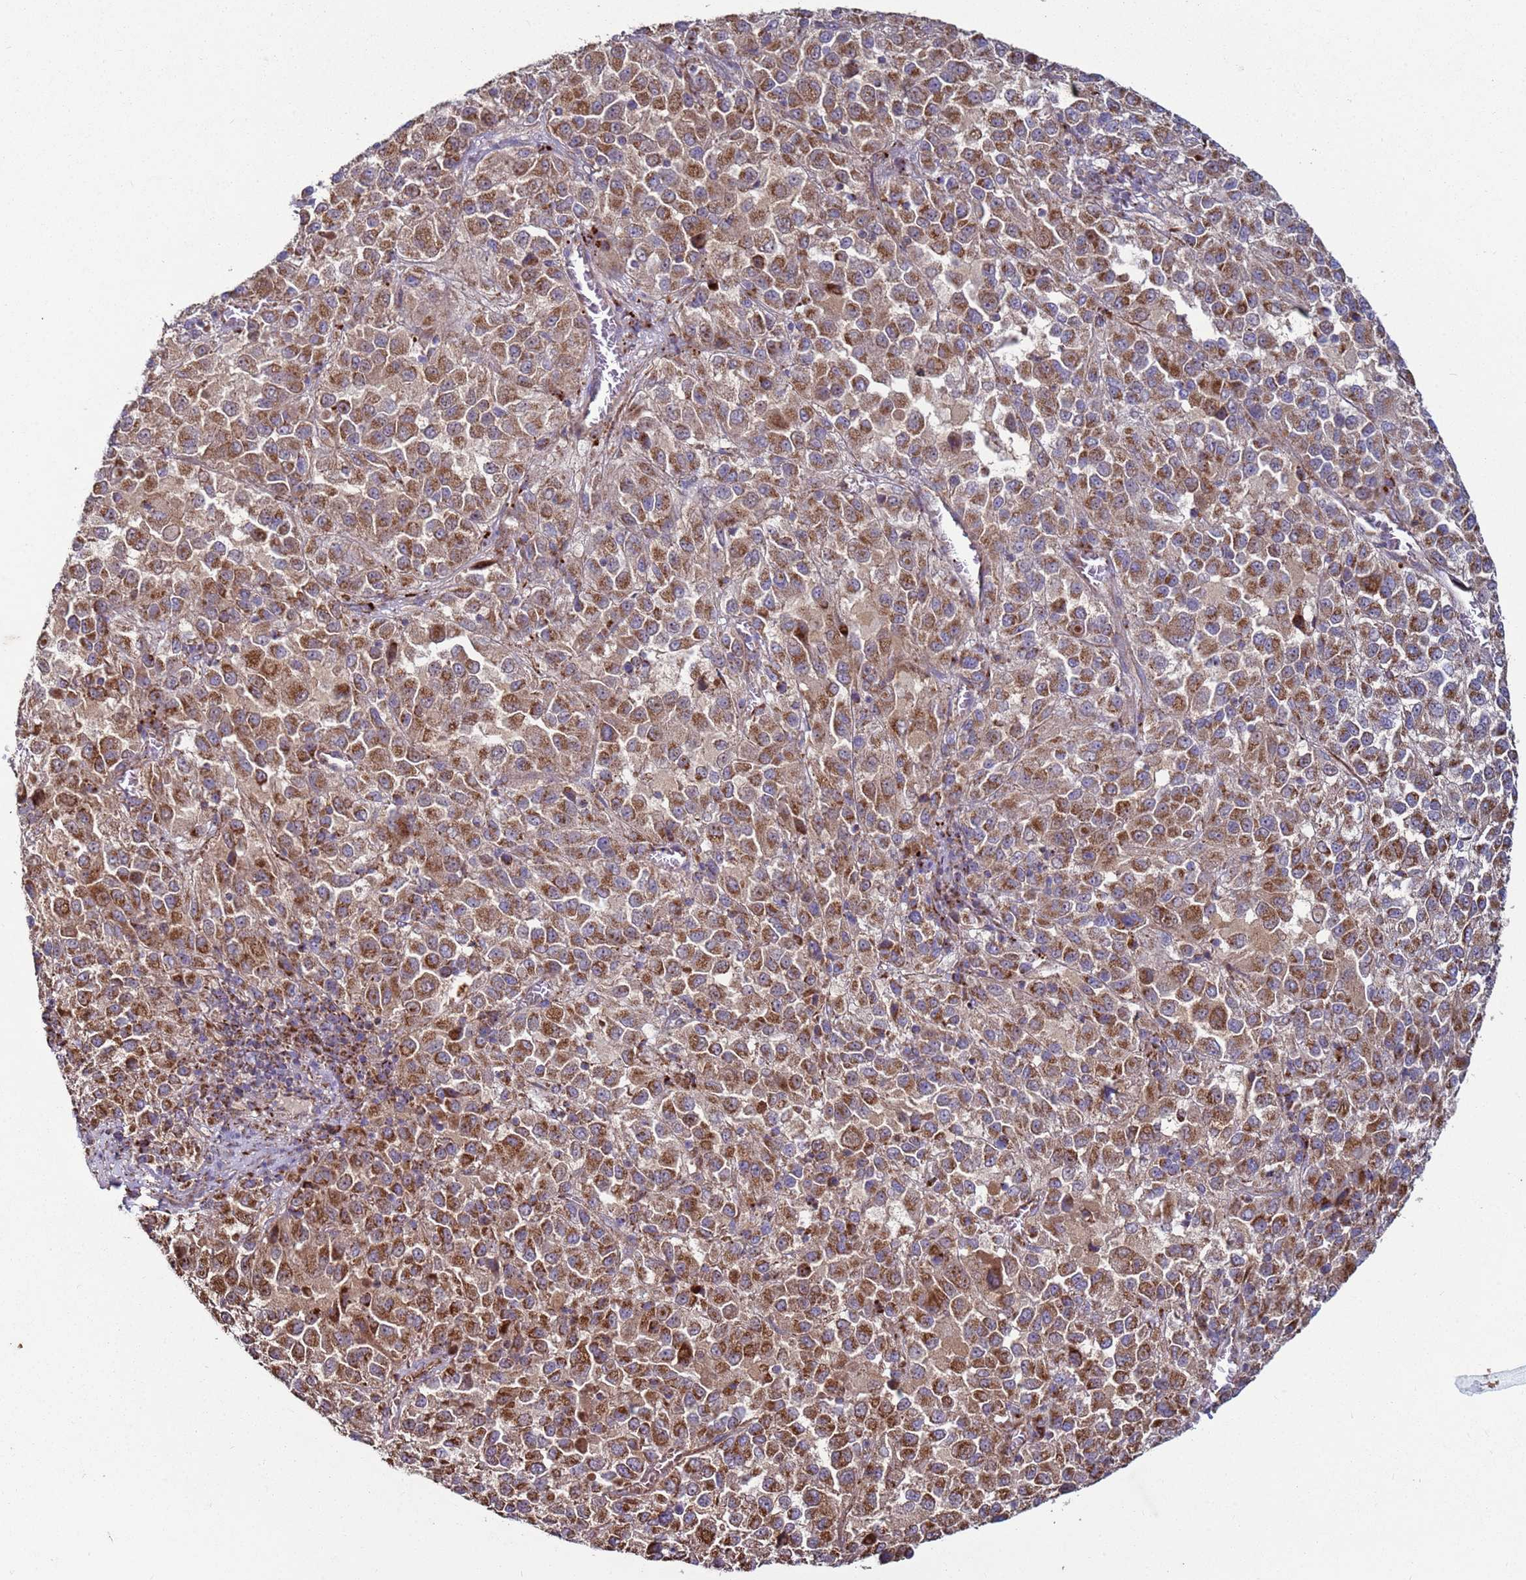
{"staining": {"intensity": "moderate", "quantity": ">75%", "location": "cytoplasmic/membranous"}, "tissue": "melanoma", "cell_type": "Tumor cells", "image_type": "cancer", "snomed": [{"axis": "morphology", "description": "Malignant melanoma, Metastatic site"}, {"axis": "topography", "description": "Lung"}], "caption": "Protein staining of malignant melanoma (metastatic site) tissue displays moderate cytoplasmic/membranous staining in about >75% of tumor cells. Immunohistochemistry (ihc) stains the protein in brown and the nuclei are stained blue.", "gene": "FBXO33", "patient": {"sex": "male", "age": 64}}